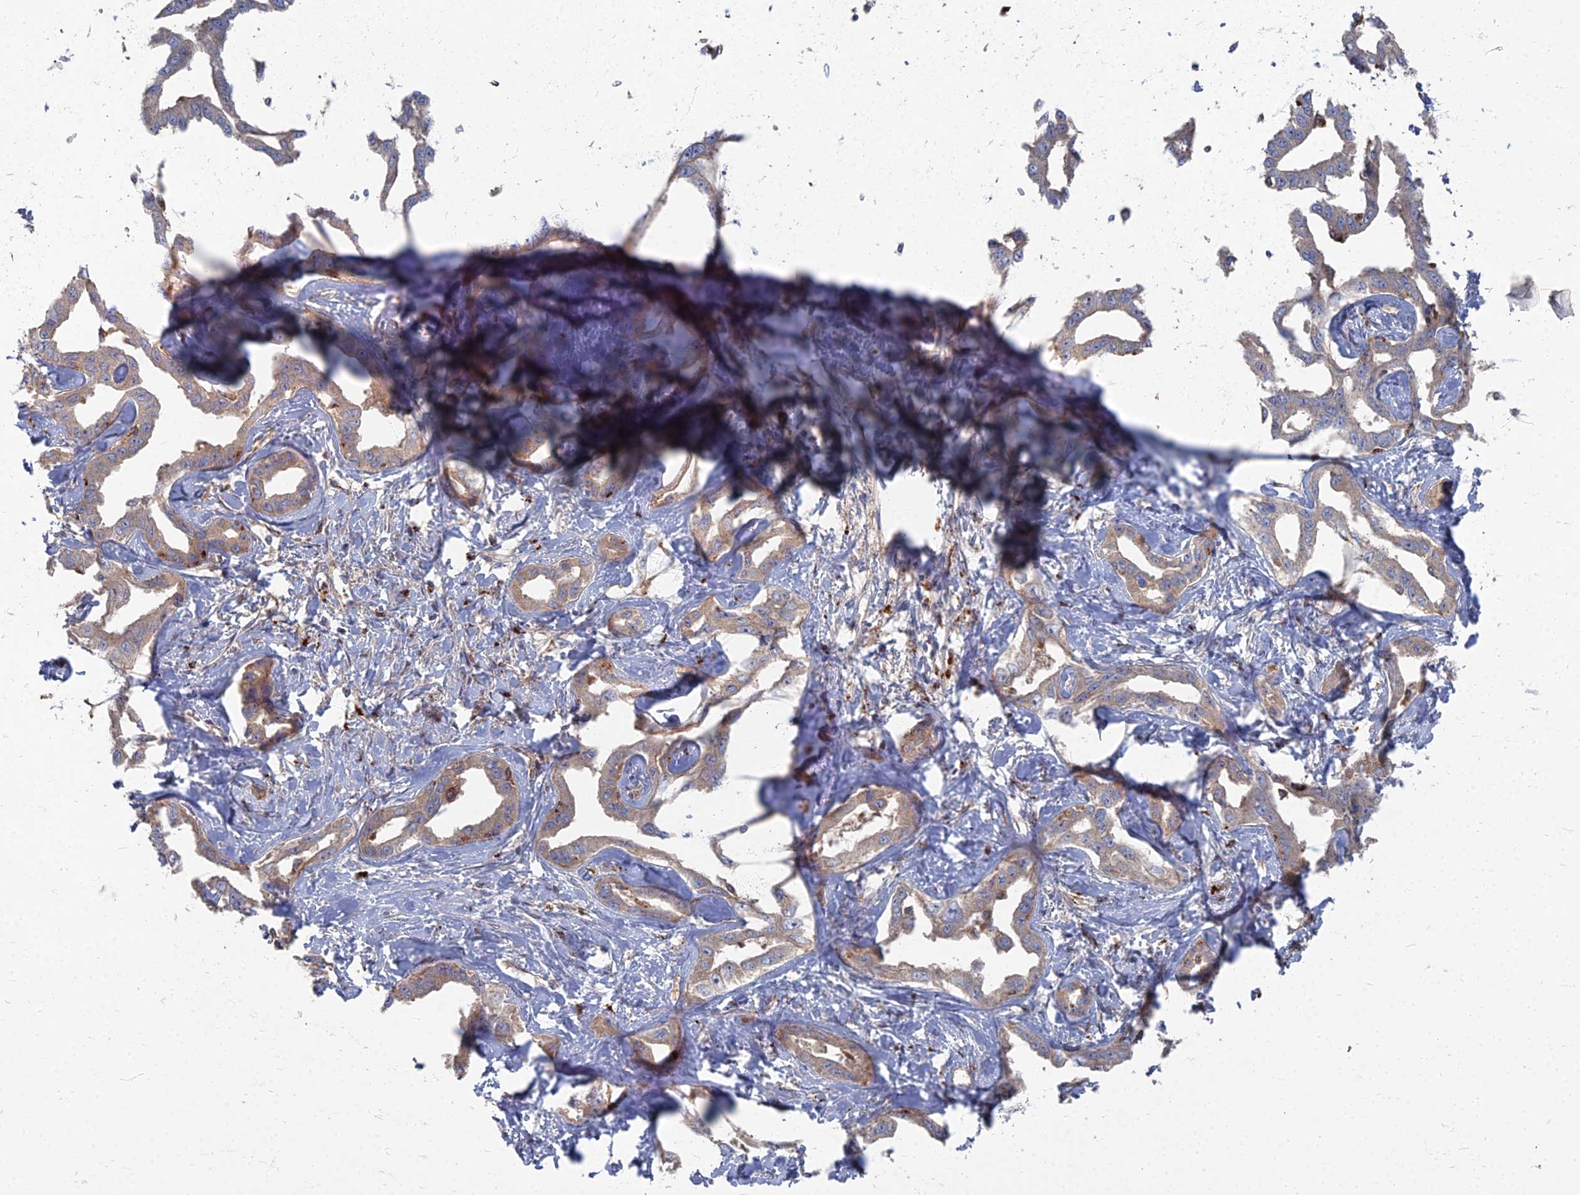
{"staining": {"intensity": "moderate", "quantity": ">75%", "location": "cytoplasmic/membranous"}, "tissue": "liver cancer", "cell_type": "Tumor cells", "image_type": "cancer", "snomed": [{"axis": "morphology", "description": "Cholangiocarcinoma"}, {"axis": "topography", "description": "Liver"}], "caption": "Immunohistochemistry micrograph of human cholangiocarcinoma (liver) stained for a protein (brown), which displays medium levels of moderate cytoplasmic/membranous positivity in about >75% of tumor cells.", "gene": "PPCDC", "patient": {"sex": "male", "age": 59}}